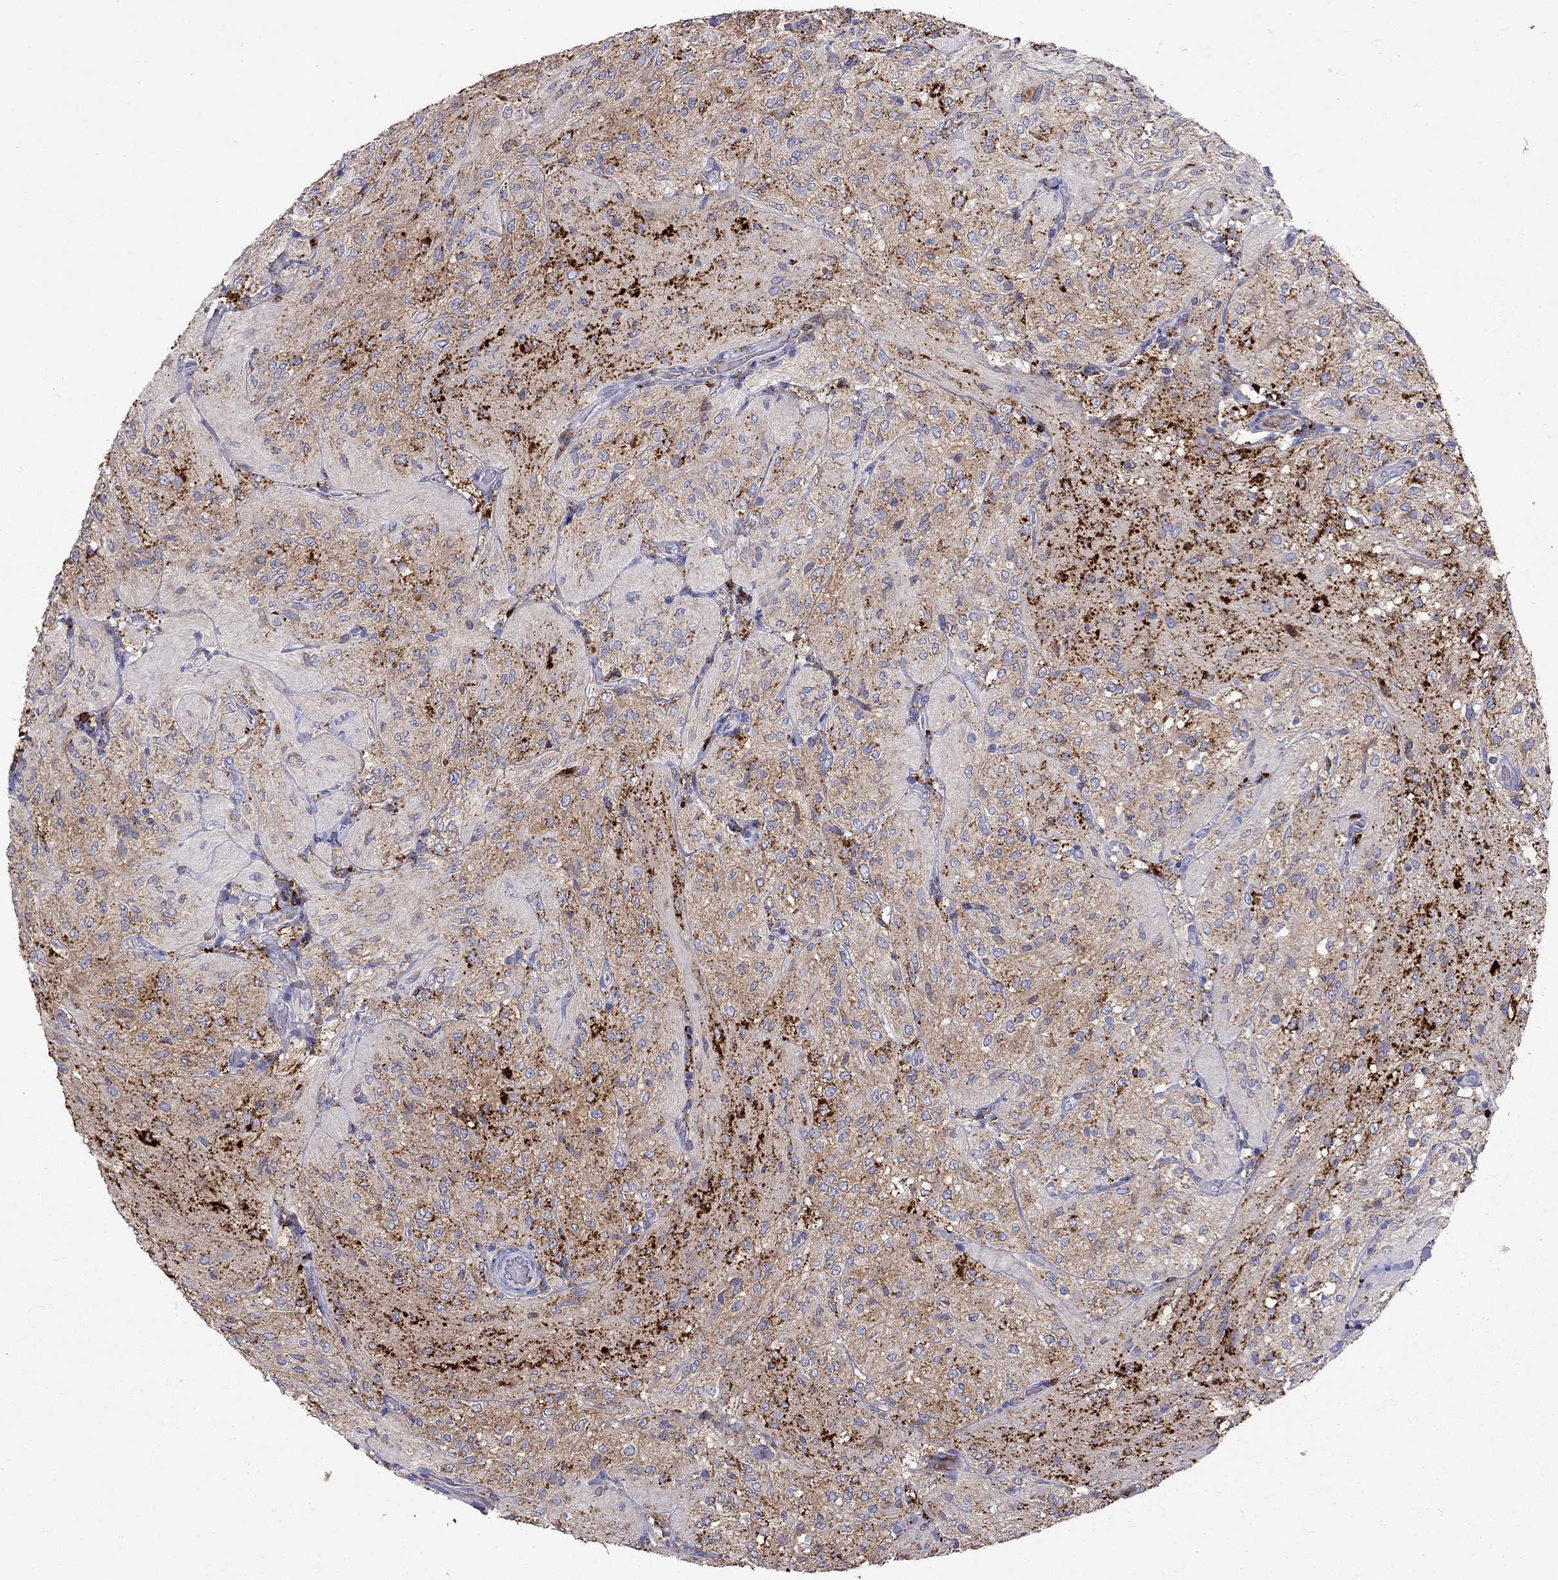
{"staining": {"intensity": "negative", "quantity": "none", "location": "none"}, "tissue": "glioma", "cell_type": "Tumor cells", "image_type": "cancer", "snomed": [{"axis": "morphology", "description": "Glioma, malignant, Low grade"}, {"axis": "topography", "description": "Brain"}], "caption": "Immunohistochemistry image of human low-grade glioma (malignant) stained for a protein (brown), which demonstrates no expression in tumor cells.", "gene": "SERPINA3", "patient": {"sex": "male", "age": 3}}